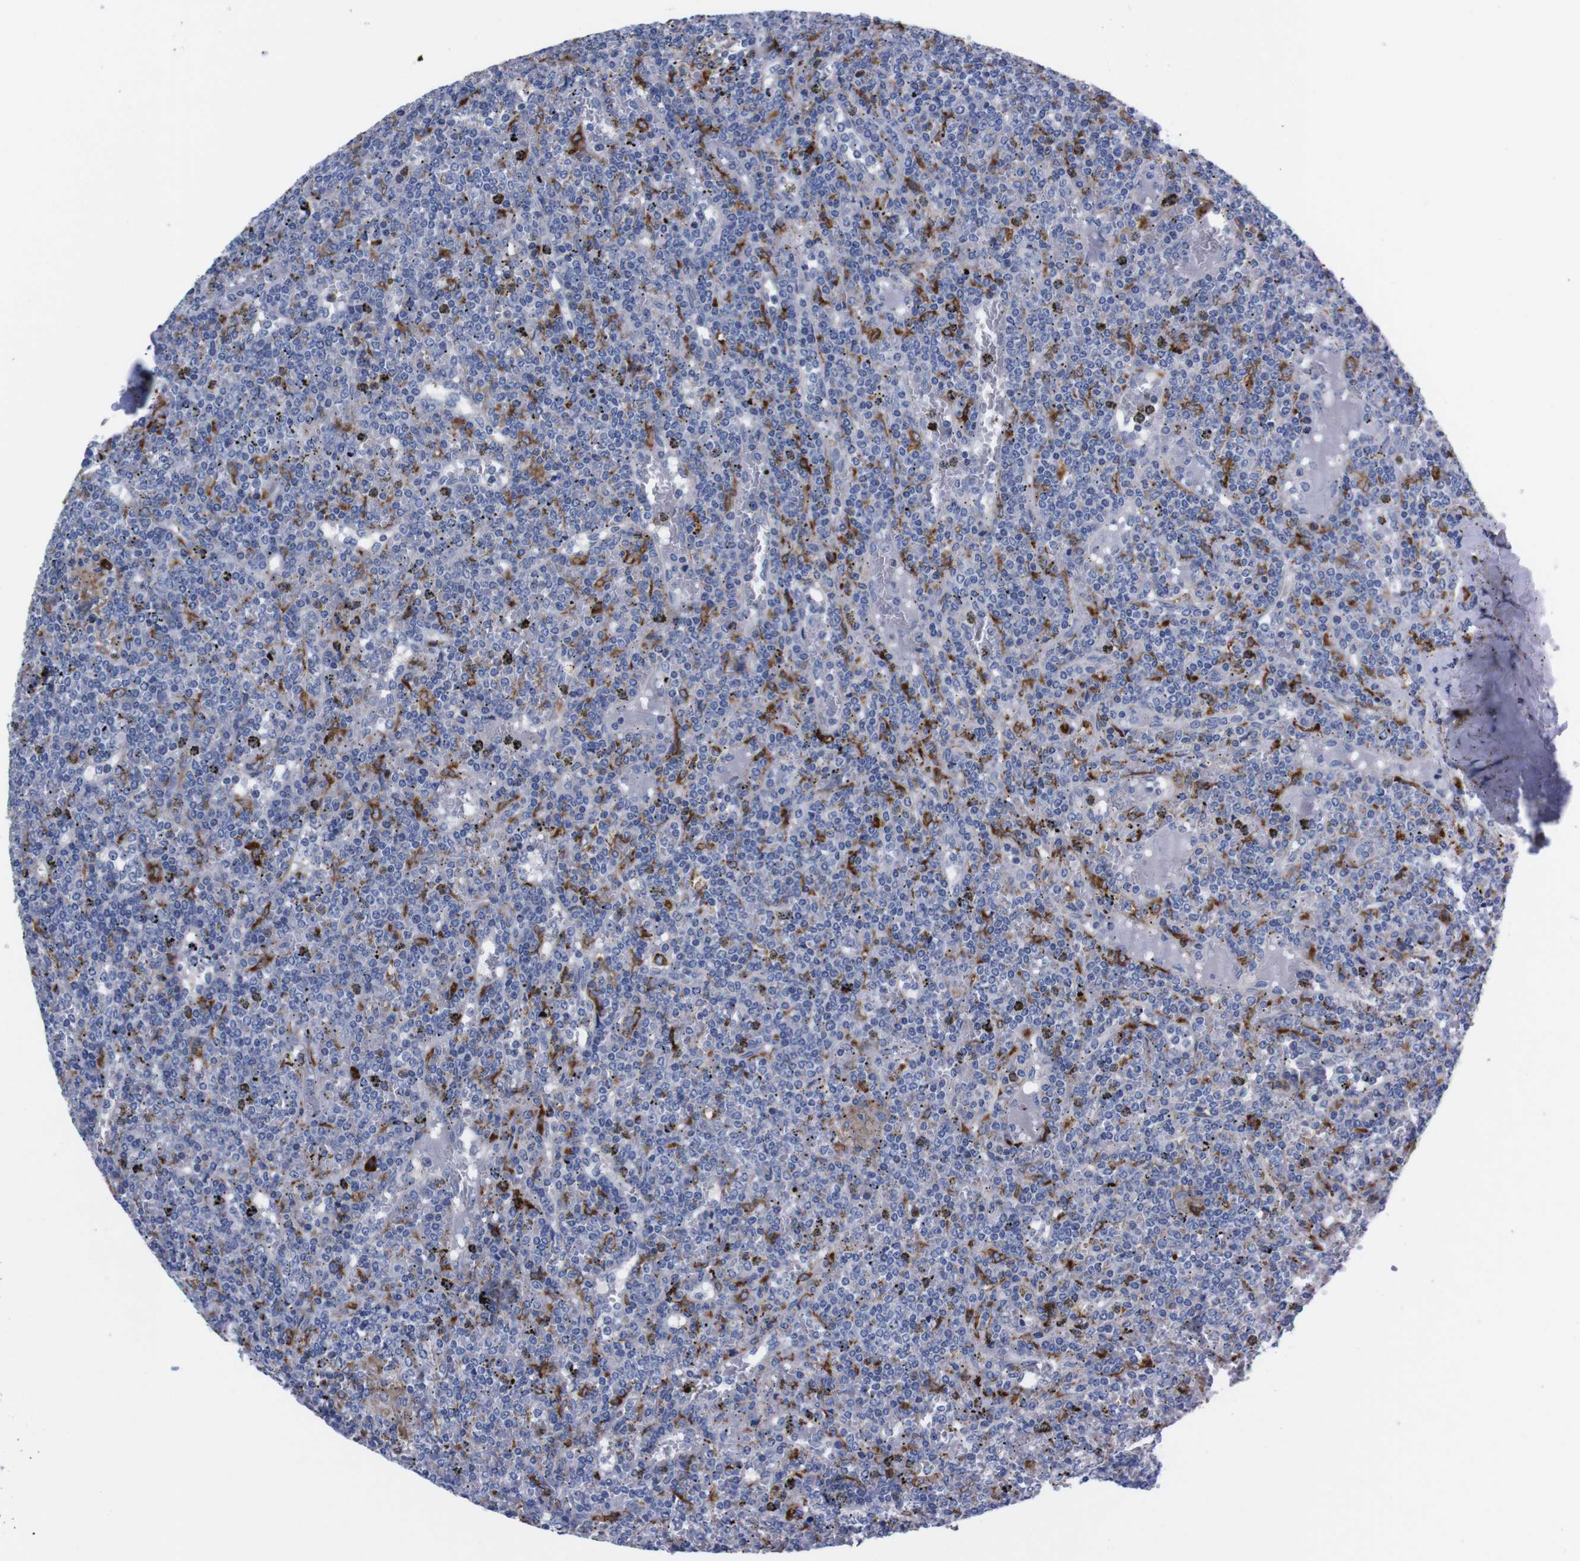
{"staining": {"intensity": "negative", "quantity": "none", "location": "none"}, "tissue": "lymphoma", "cell_type": "Tumor cells", "image_type": "cancer", "snomed": [{"axis": "morphology", "description": "Malignant lymphoma, non-Hodgkin's type, Low grade"}, {"axis": "topography", "description": "Spleen"}], "caption": "Lymphoma was stained to show a protein in brown. There is no significant expression in tumor cells.", "gene": "NEBL", "patient": {"sex": "female", "age": 19}}